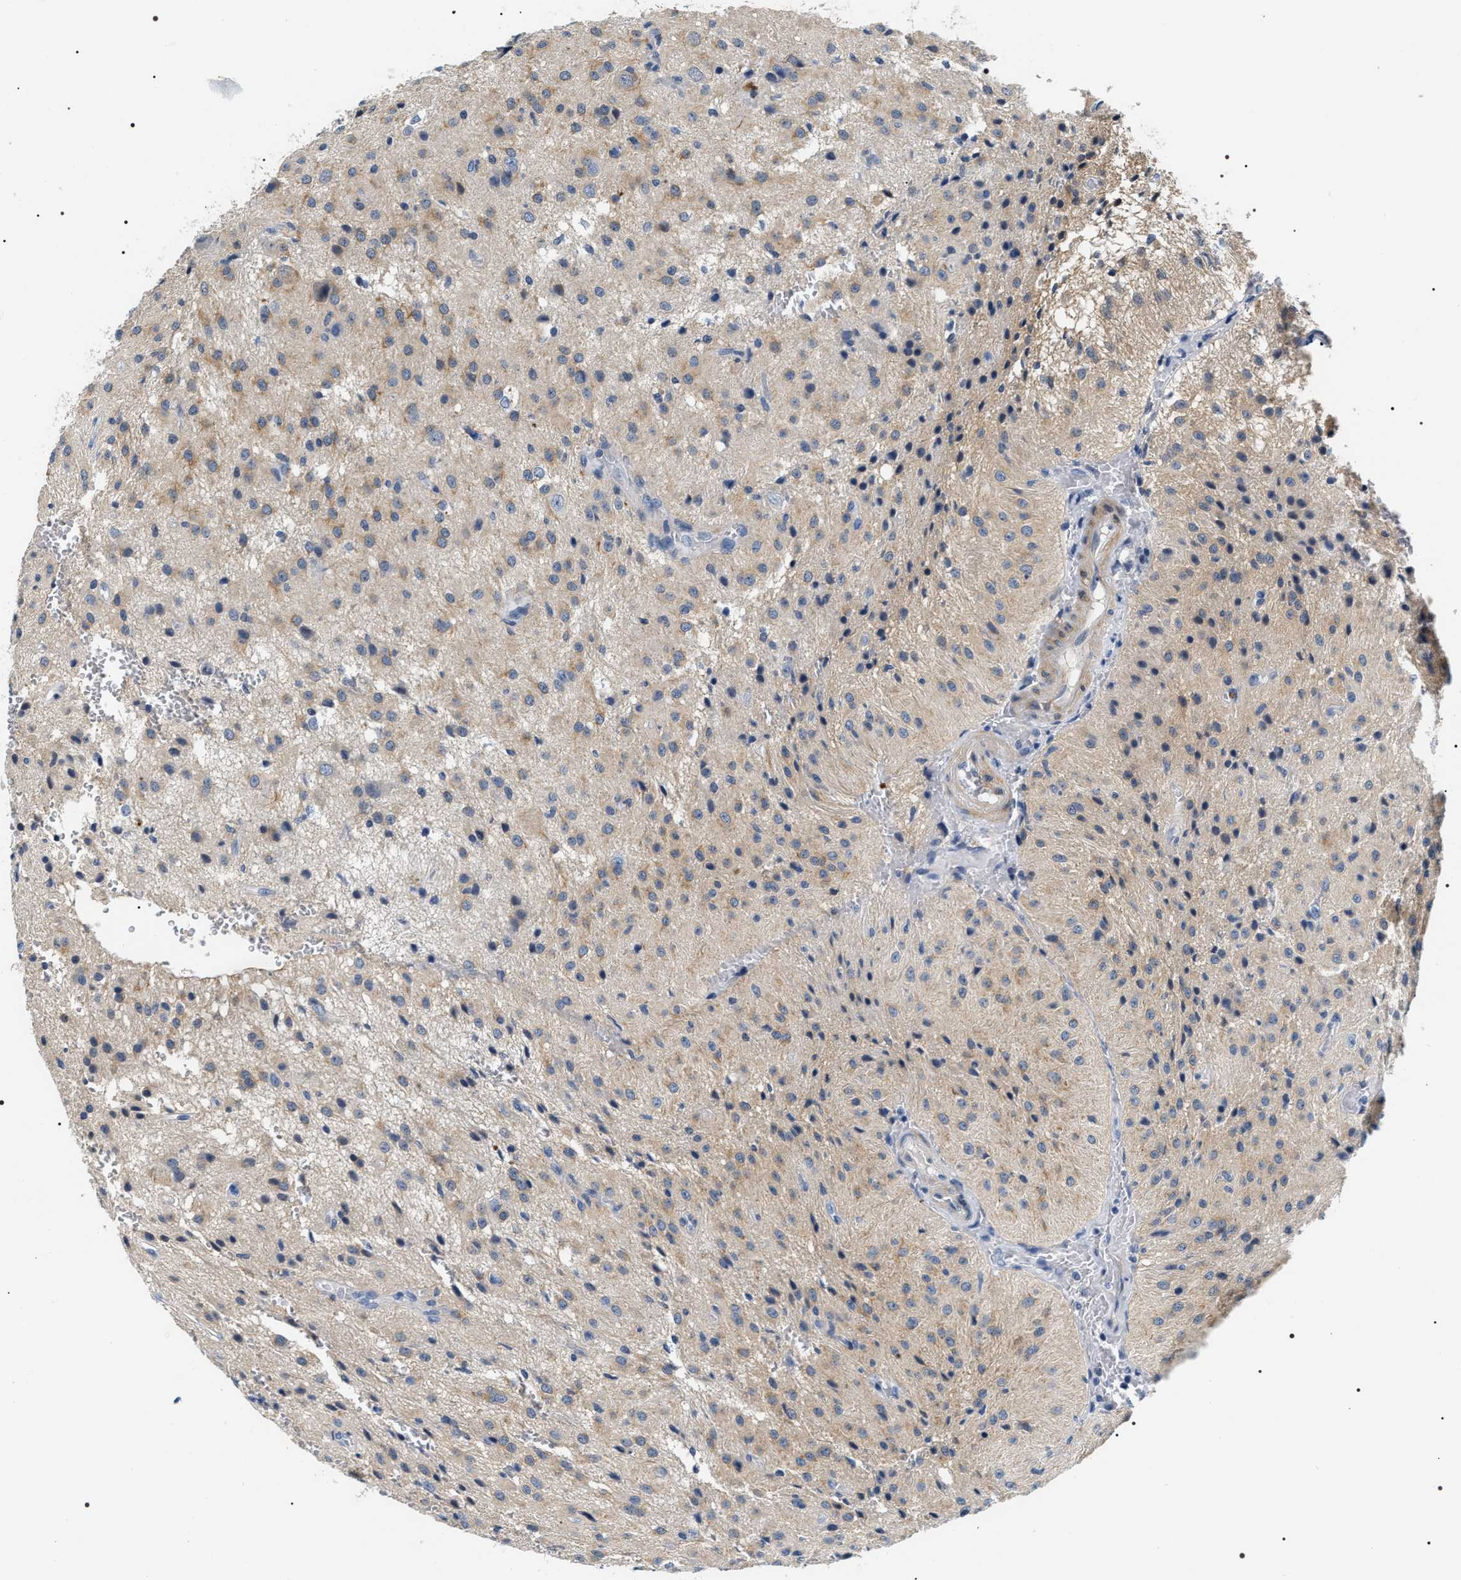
{"staining": {"intensity": "weak", "quantity": "25%-75%", "location": "cytoplasmic/membranous"}, "tissue": "glioma", "cell_type": "Tumor cells", "image_type": "cancer", "snomed": [{"axis": "morphology", "description": "Glioma, malignant, High grade"}, {"axis": "topography", "description": "Brain"}], "caption": "The immunohistochemical stain shows weak cytoplasmic/membranous positivity in tumor cells of high-grade glioma (malignant) tissue.", "gene": "BAG2", "patient": {"sex": "female", "age": 59}}